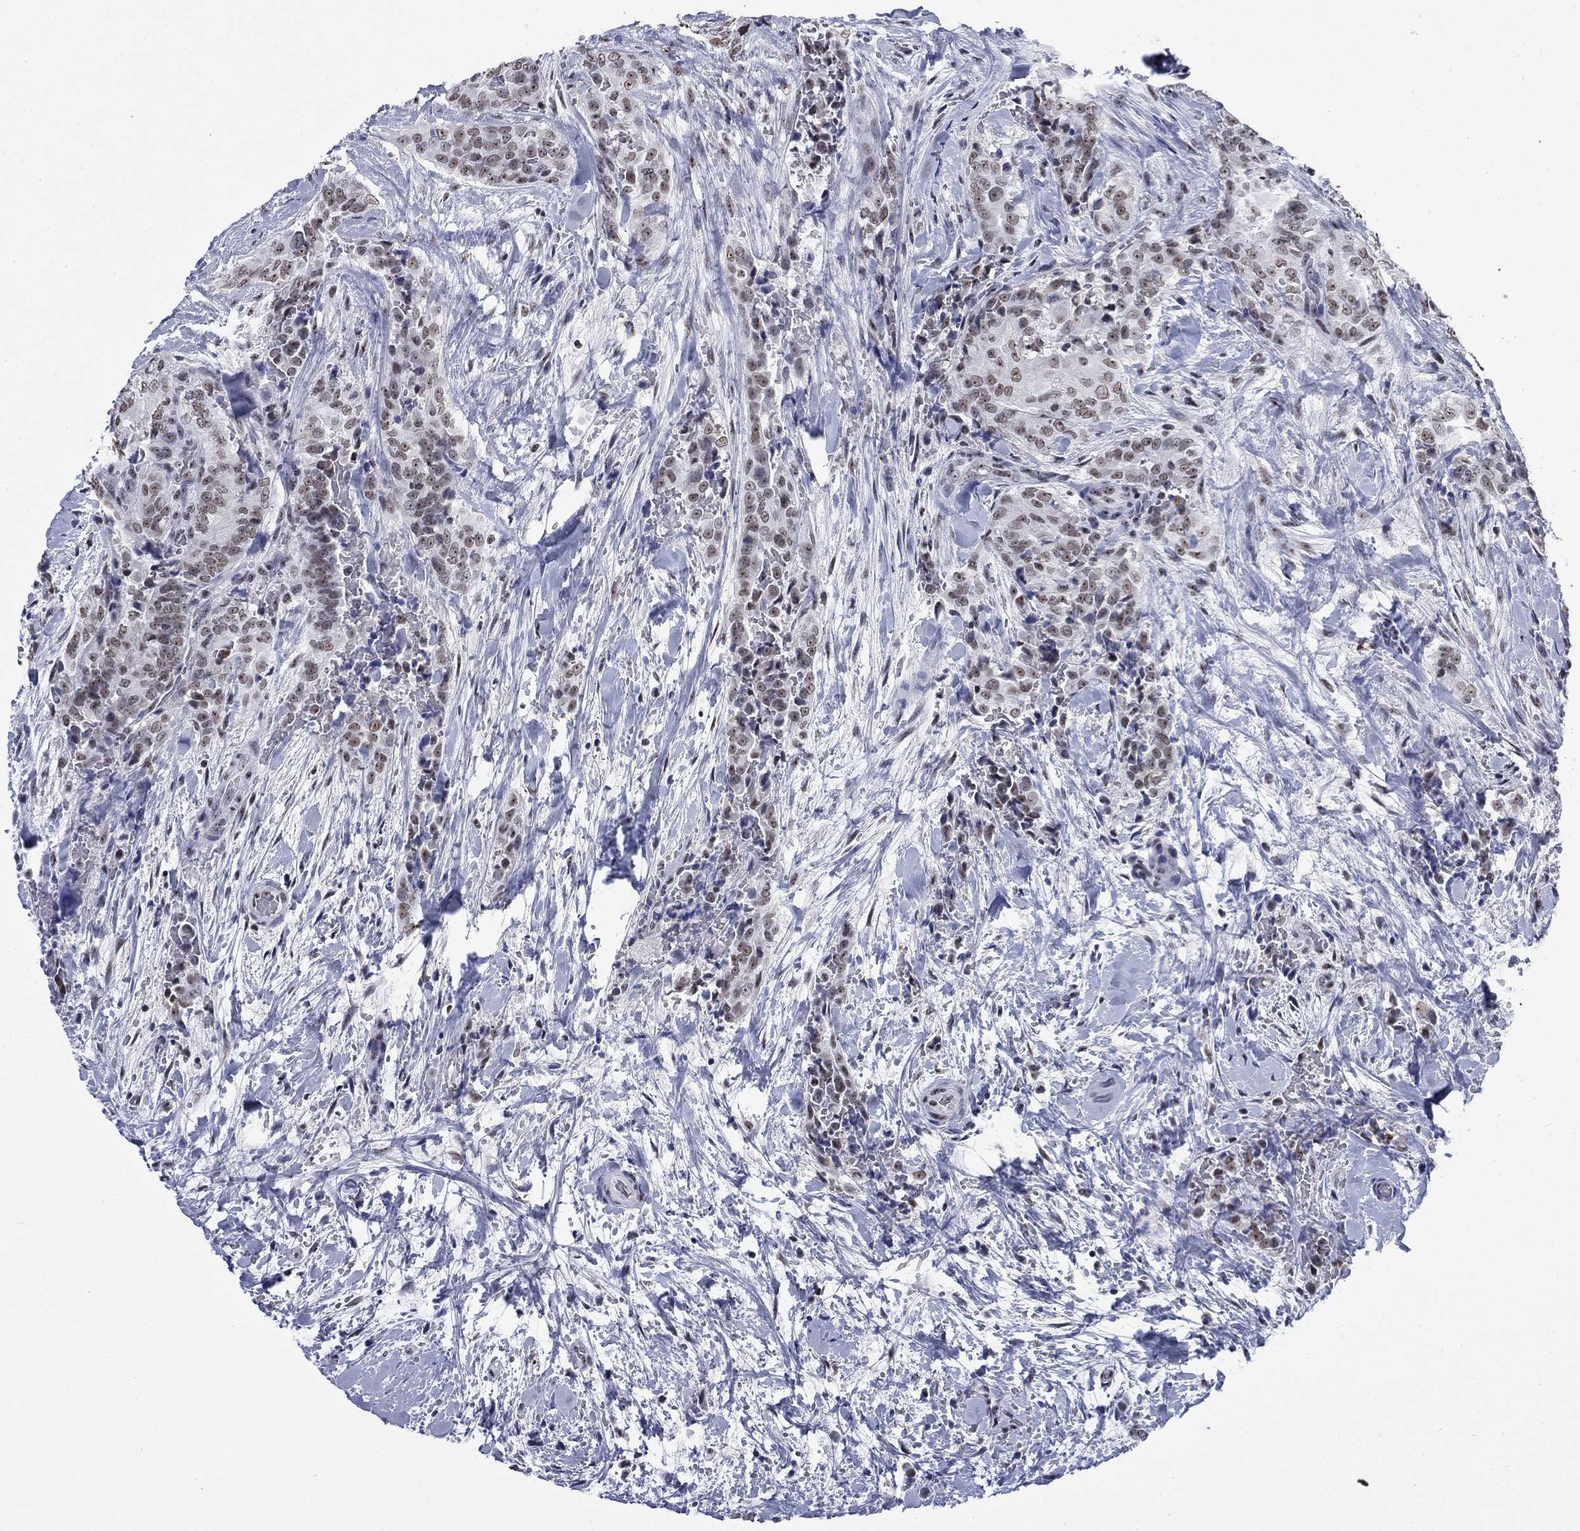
{"staining": {"intensity": "weak", "quantity": "25%-75%", "location": "nuclear"}, "tissue": "thyroid cancer", "cell_type": "Tumor cells", "image_type": "cancer", "snomed": [{"axis": "morphology", "description": "Papillary adenocarcinoma, NOS"}, {"axis": "topography", "description": "Thyroid gland"}], "caption": "This is an image of immunohistochemistry staining of thyroid papillary adenocarcinoma, which shows weak expression in the nuclear of tumor cells.", "gene": "CSRNP3", "patient": {"sex": "male", "age": 61}}